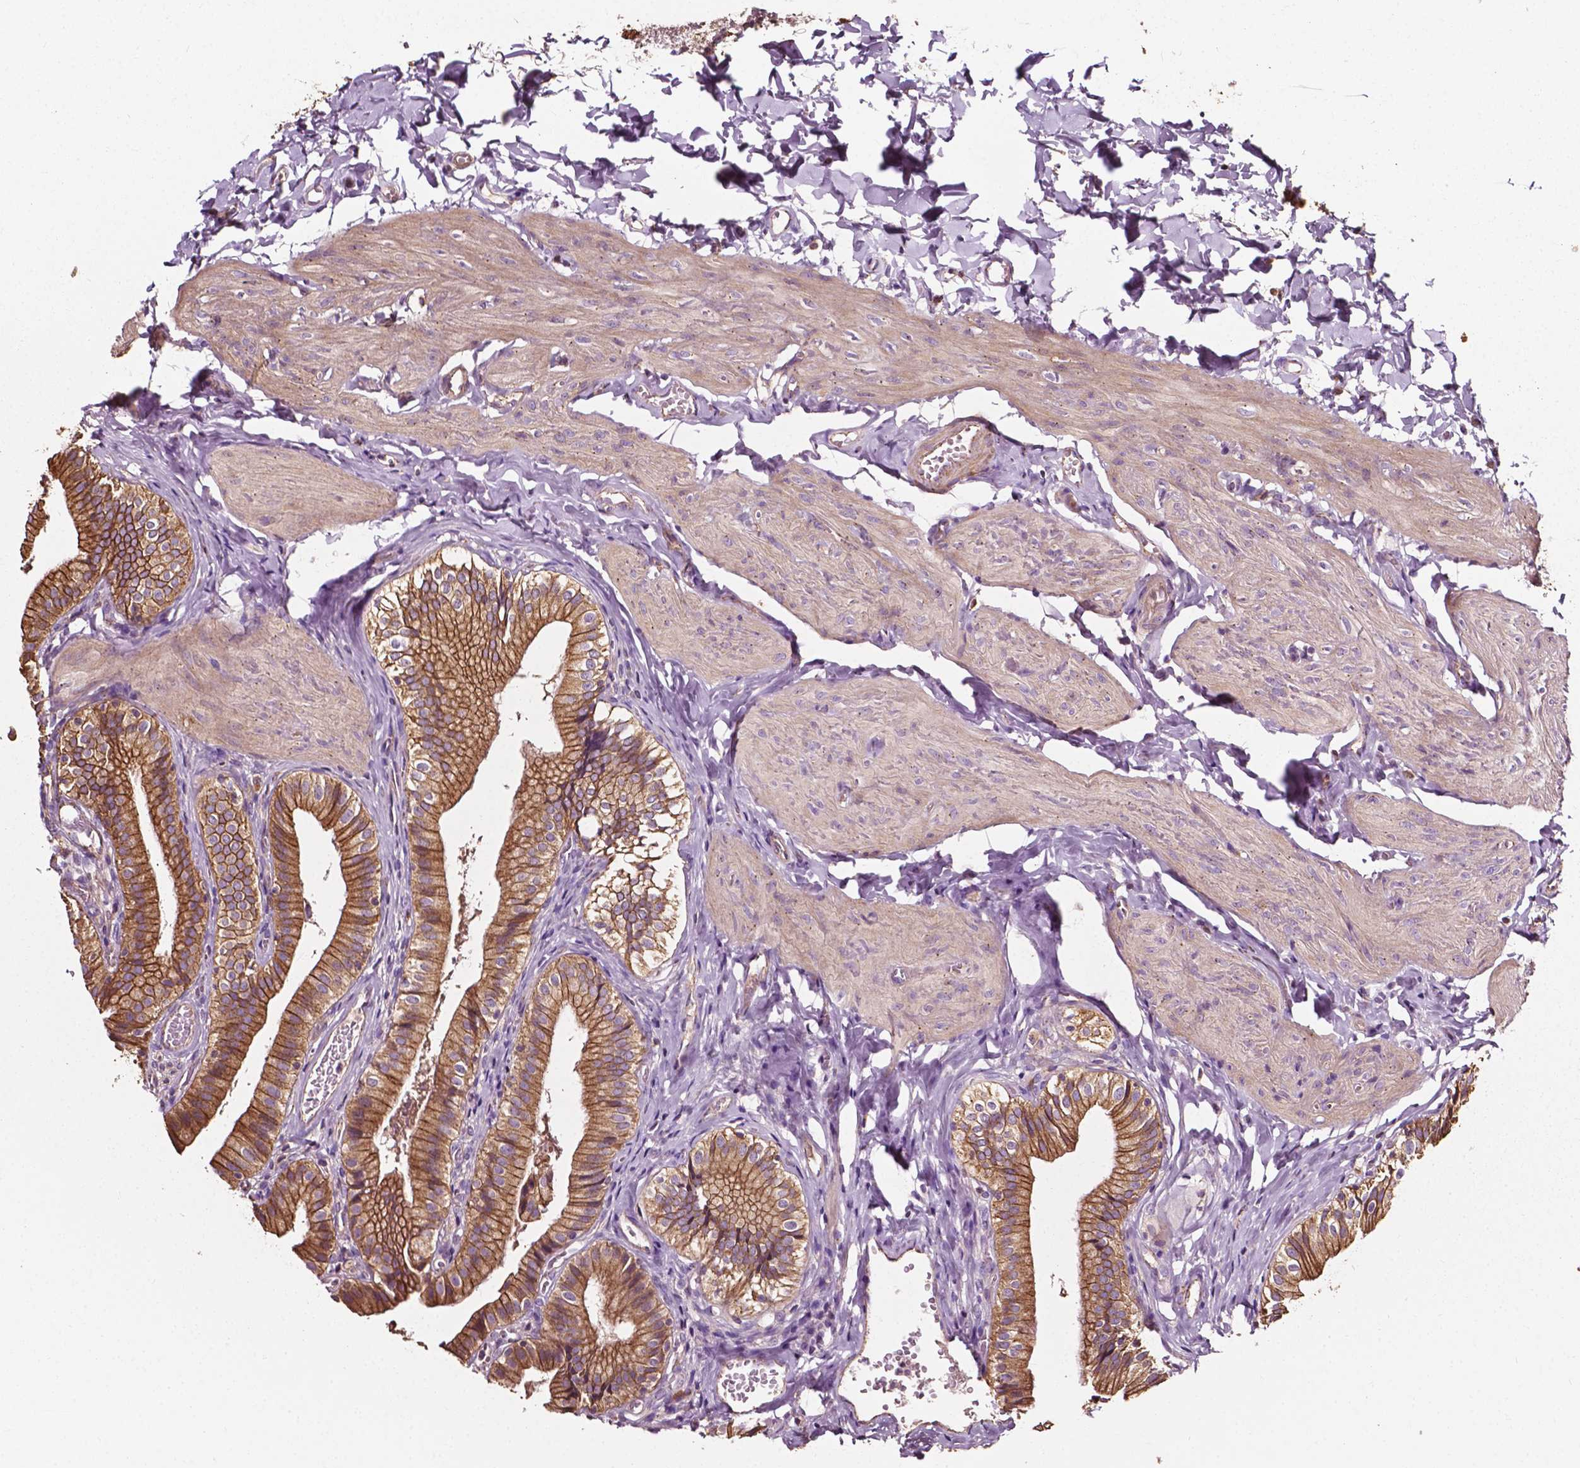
{"staining": {"intensity": "moderate", "quantity": ">75%", "location": "cytoplasmic/membranous"}, "tissue": "gallbladder", "cell_type": "Glandular cells", "image_type": "normal", "snomed": [{"axis": "morphology", "description": "Normal tissue, NOS"}, {"axis": "topography", "description": "Gallbladder"}], "caption": "A photomicrograph showing moderate cytoplasmic/membranous positivity in about >75% of glandular cells in normal gallbladder, as visualized by brown immunohistochemical staining.", "gene": "ATG16L1", "patient": {"sex": "female", "age": 47}}